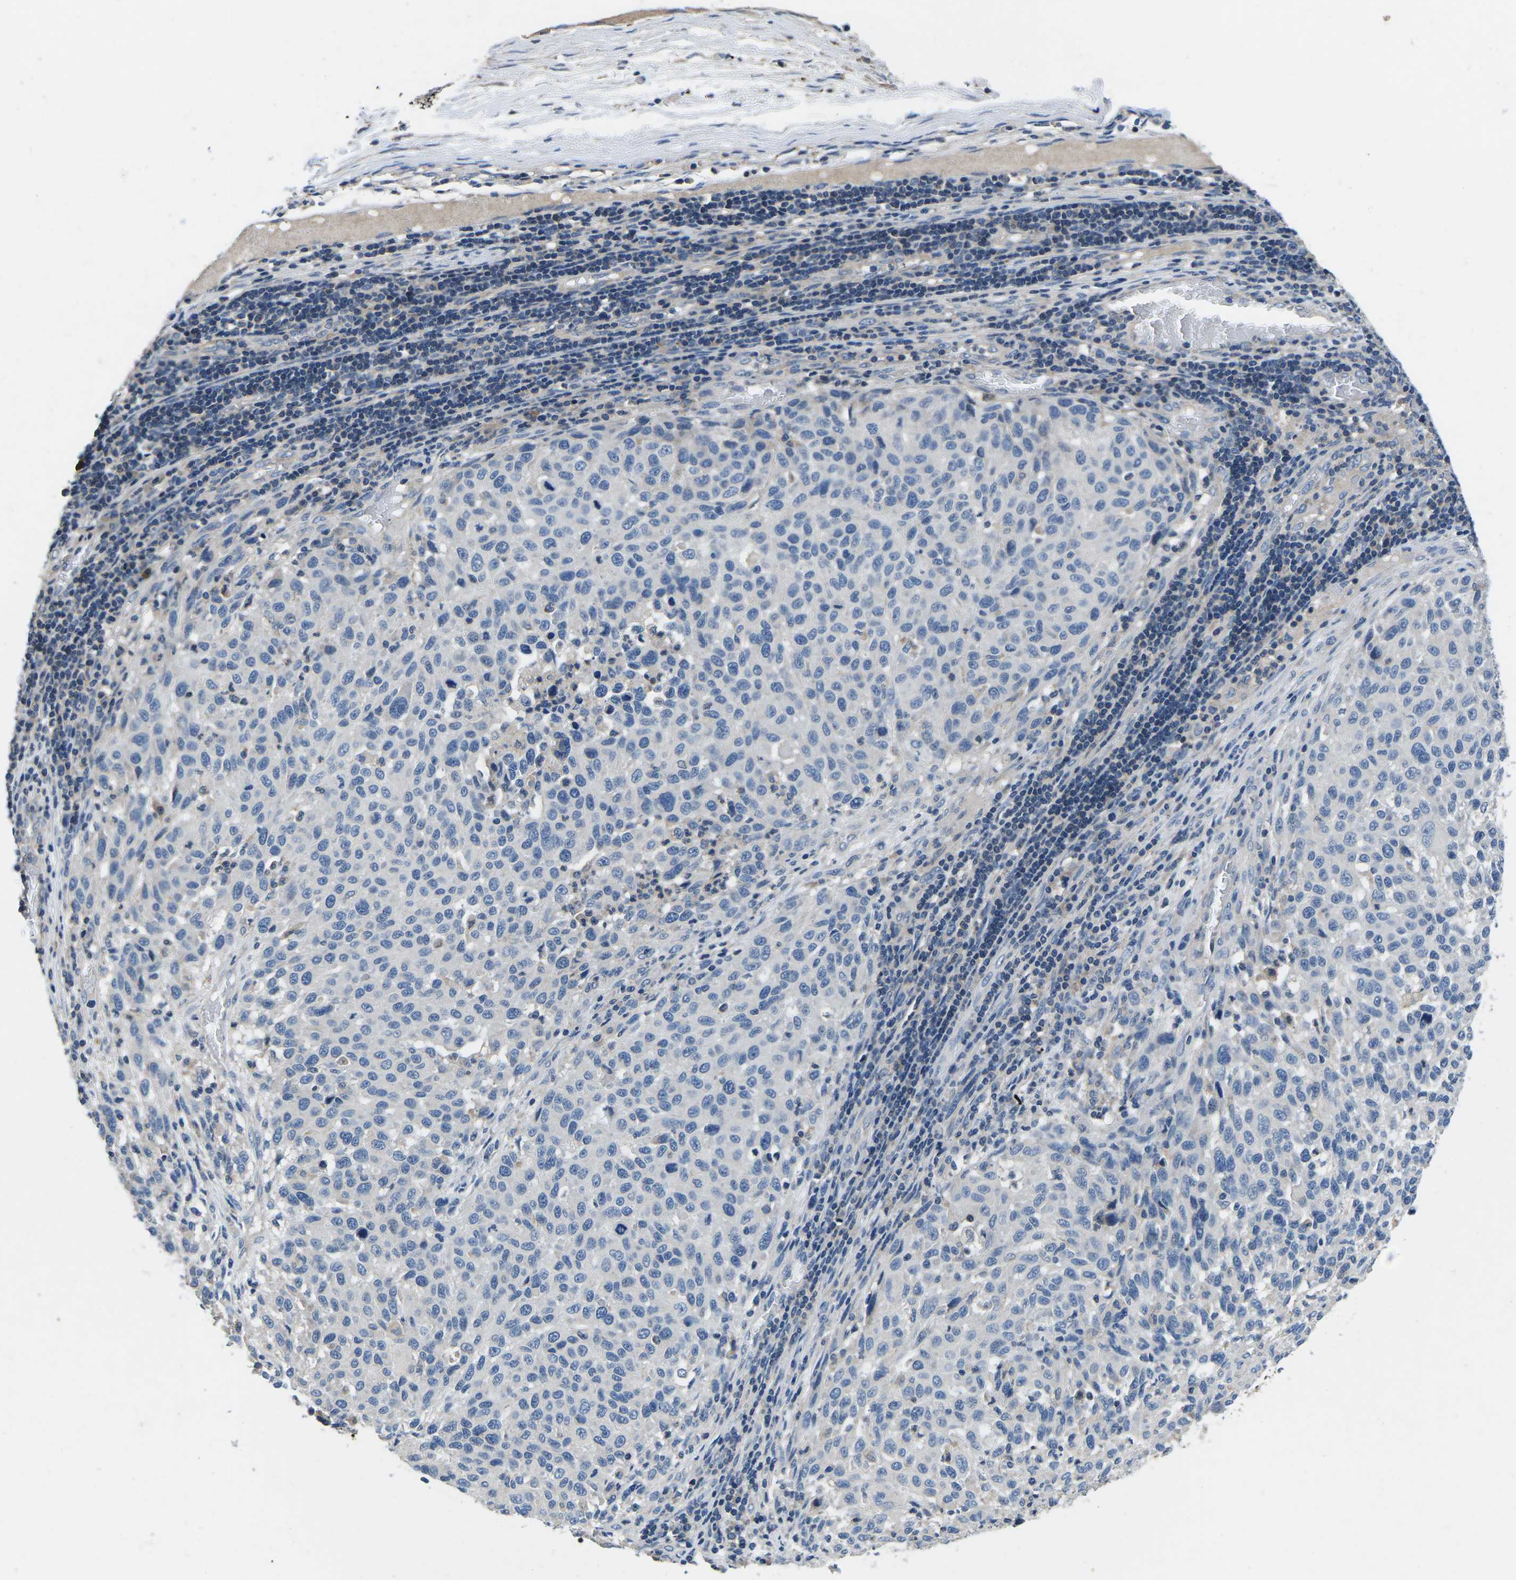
{"staining": {"intensity": "negative", "quantity": "none", "location": "none"}, "tissue": "melanoma", "cell_type": "Tumor cells", "image_type": "cancer", "snomed": [{"axis": "morphology", "description": "Malignant melanoma, Metastatic site"}, {"axis": "topography", "description": "Lymph node"}], "caption": "Malignant melanoma (metastatic site) was stained to show a protein in brown. There is no significant staining in tumor cells.", "gene": "PDCD6IP", "patient": {"sex": "male", "age": 61}}